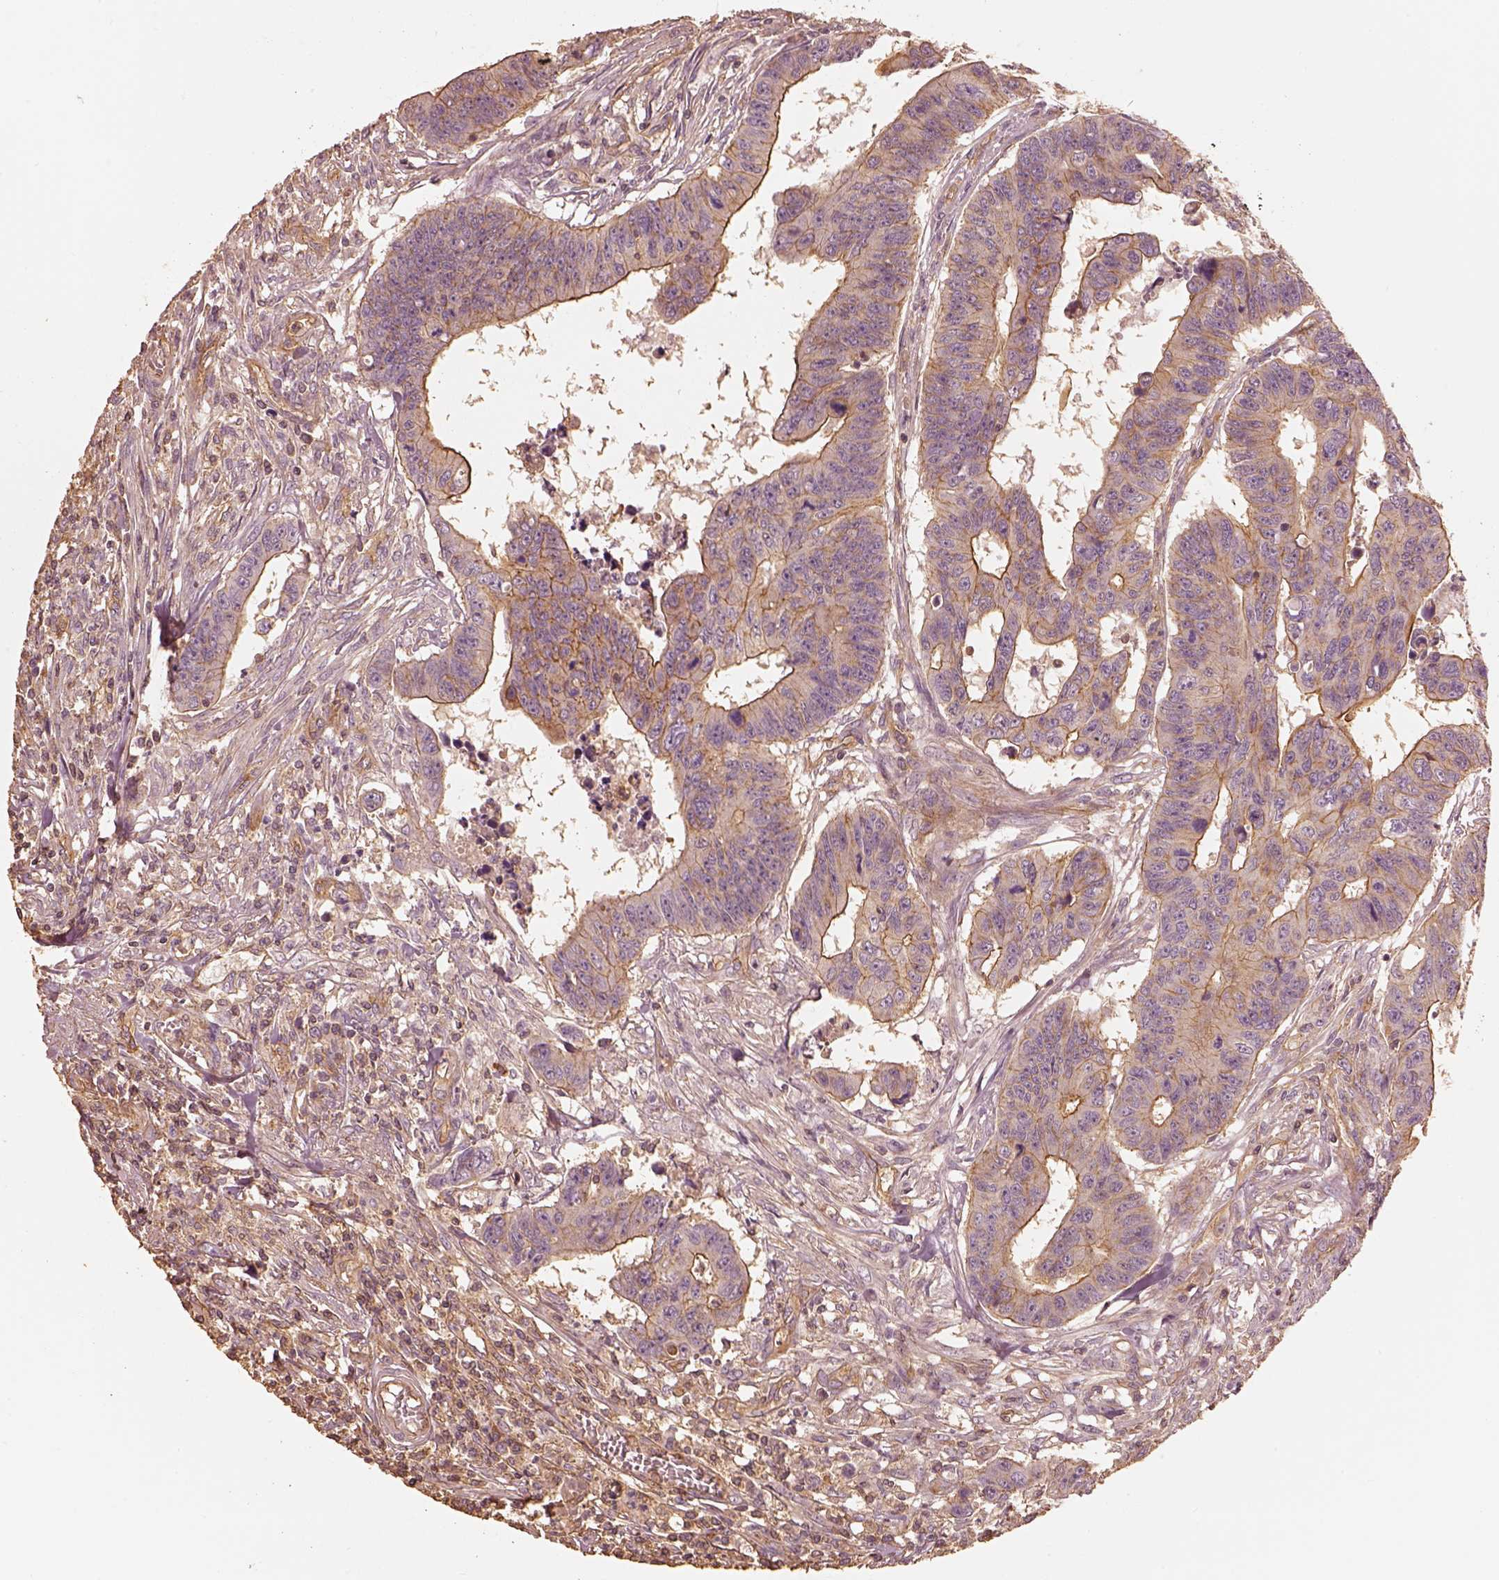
{"staining": {"intensity": "moderate", "quantity": "25%-75%", "location": "cytoplasmic/membranous"}, "tissue": "colorectal cancer", "cell_type": "Tumor cells", "image_type": "cancer", "snomed": [{"axis": "morphology", "description": "Adenocarcinoma, NOS"}, {"axis": "topography", "description": "Rectum"}], "caption": "Colorectal cancer stained for a protein (brown) demonstrates moderate cytoplasmic/membranous positive staining in approximately 25%-75% of tumor cells.", "gene": "WDR7", "patient": {"sex": "female", "age": 85}}